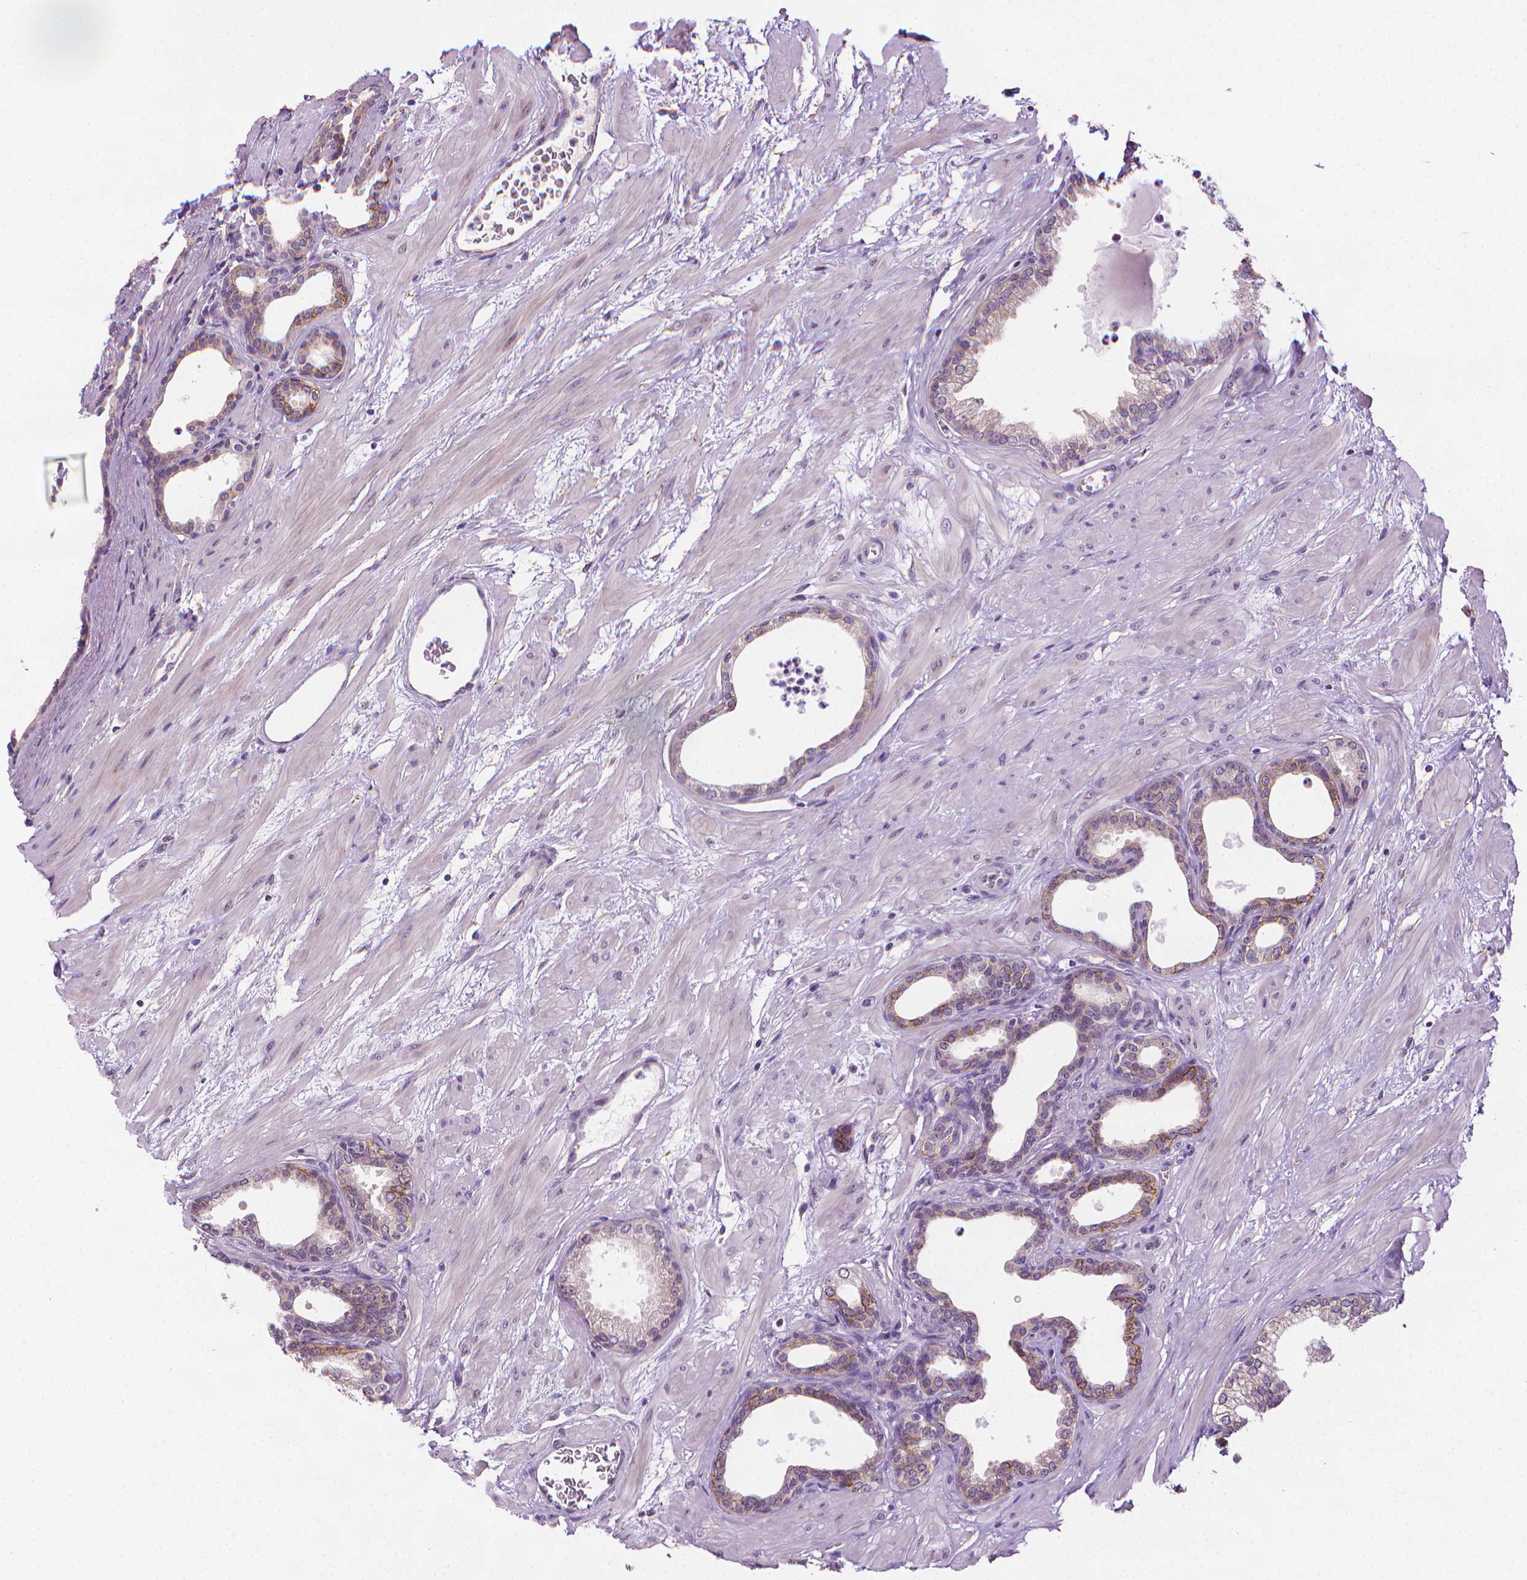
{"staining": {"intensity": "moderate", "quantity": "<25%", "location": "cytoplasmic/membranous"}, "tissue": "prostate", "cell_type": "Glandular cells", "image_type": "normal", "snomed": [{"axis": "morphology", "description": "Normal tissue, NOS"}, {"axis": "topography", "description": "Prostate"}], "caption": "Immunohistochemical staining of unremarkable human prostate exhibits <25% levels of moderate cytoplasmic/membranous protein staining in approximately <25% of glandular cells. The protein of interest is stained brown, and the nuclei are stained in blue (DAB (3,3'-diaminobenzidine) IHC with brightfield microscopy, high magnification).", "gene": "MCOLN3", "patient": {"sex": "male", "age": 37}}